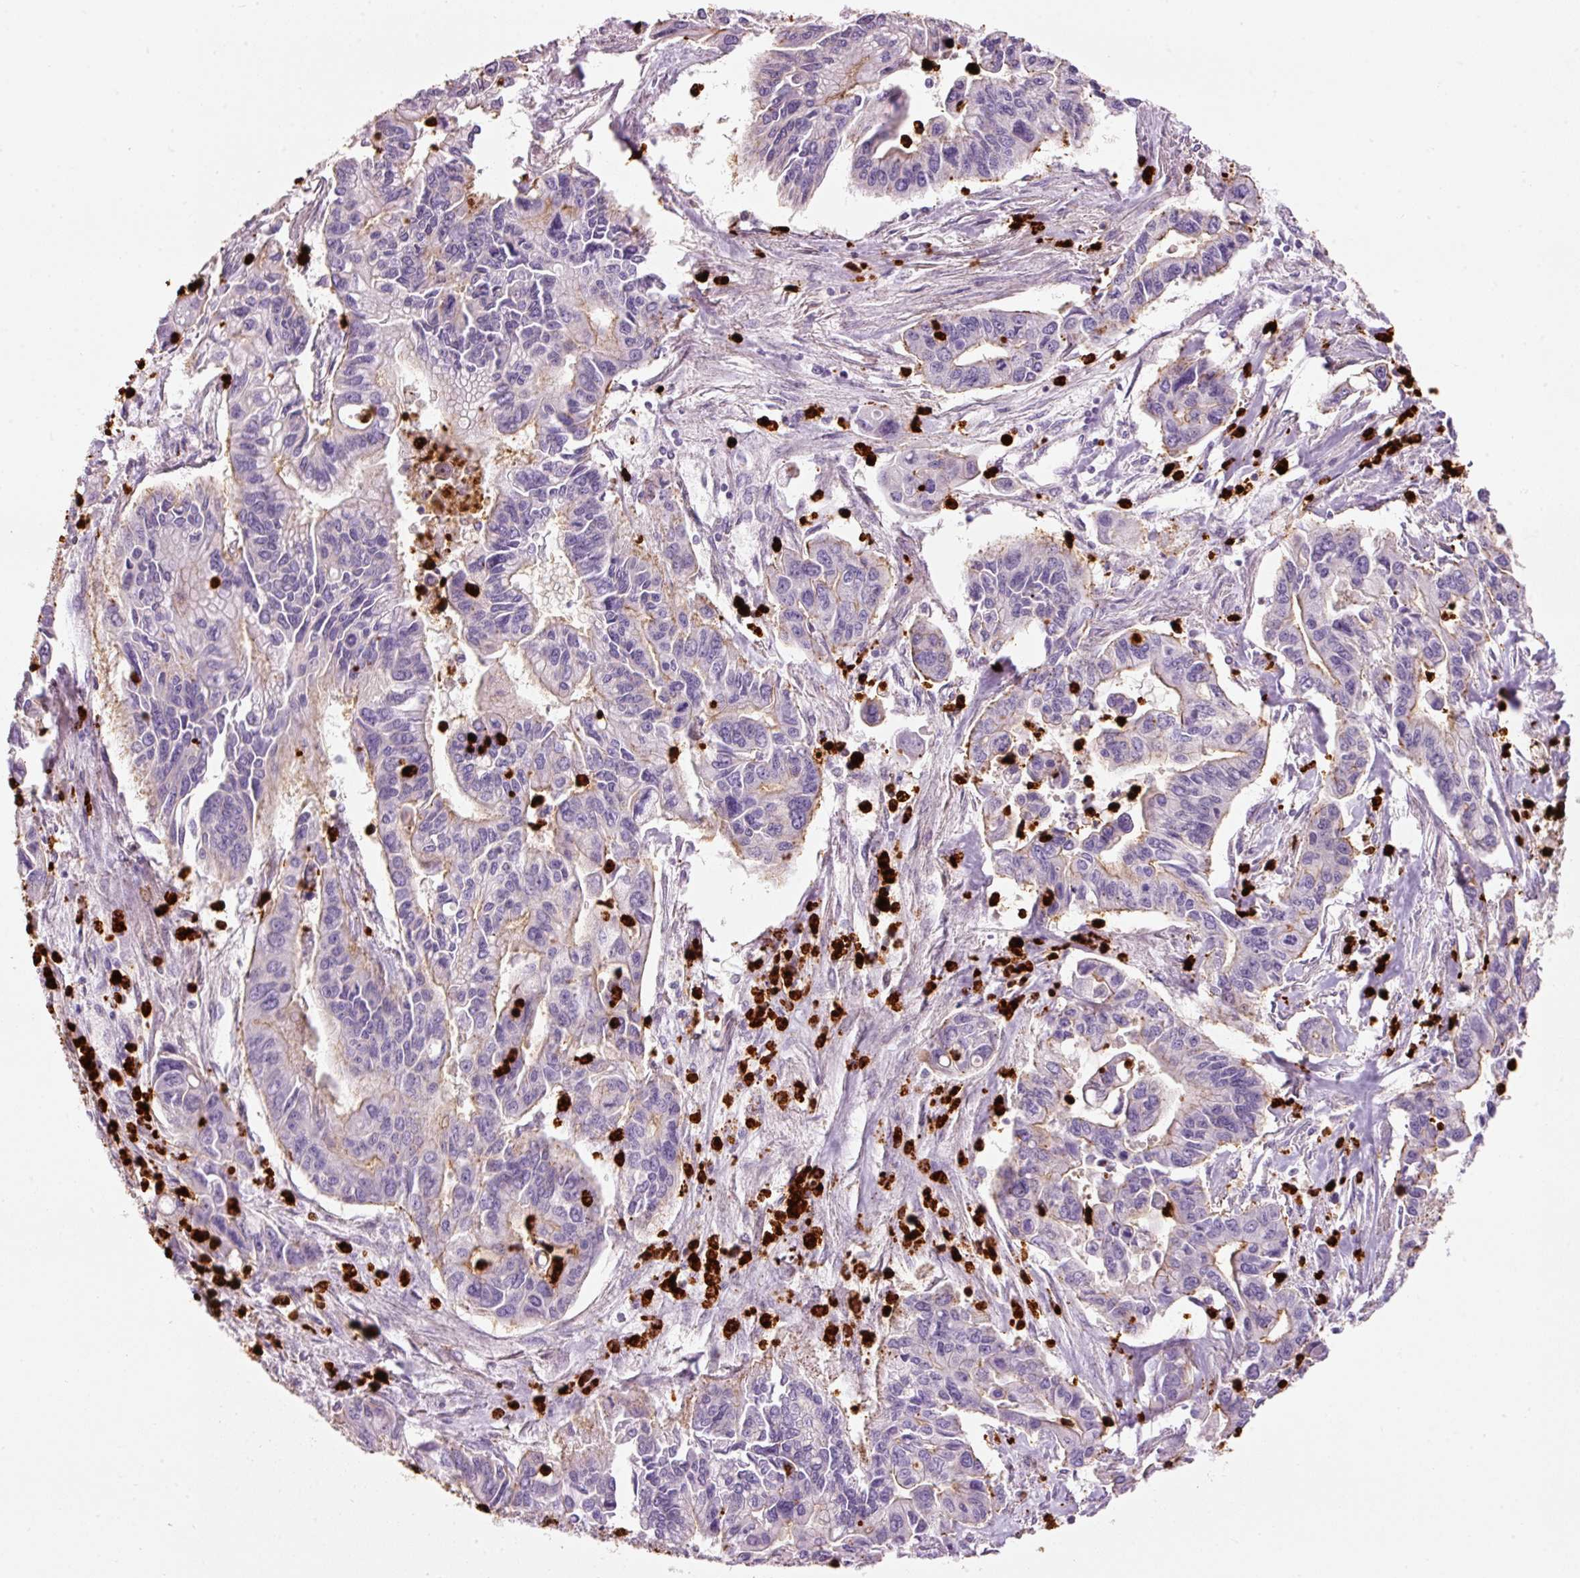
{"staining": {"intensity": "negative", "quantity": "none", "location": "none"}, "tissue": "pancreatic cancer", "cell_type": "Tumor cells", "image_type": "cancer", "snomed": [{"axis": "morphology", "description": "Adenocarcinoma, NOS"}, {"axis": "topography", "description": "Pancreas"}], "caption": "A micrograph of human pancreatic adenocarcinoma is negative for staining in tumor cells.", "gene": "MAP3K3", "patient": {"sex": "male", "age": 62}}